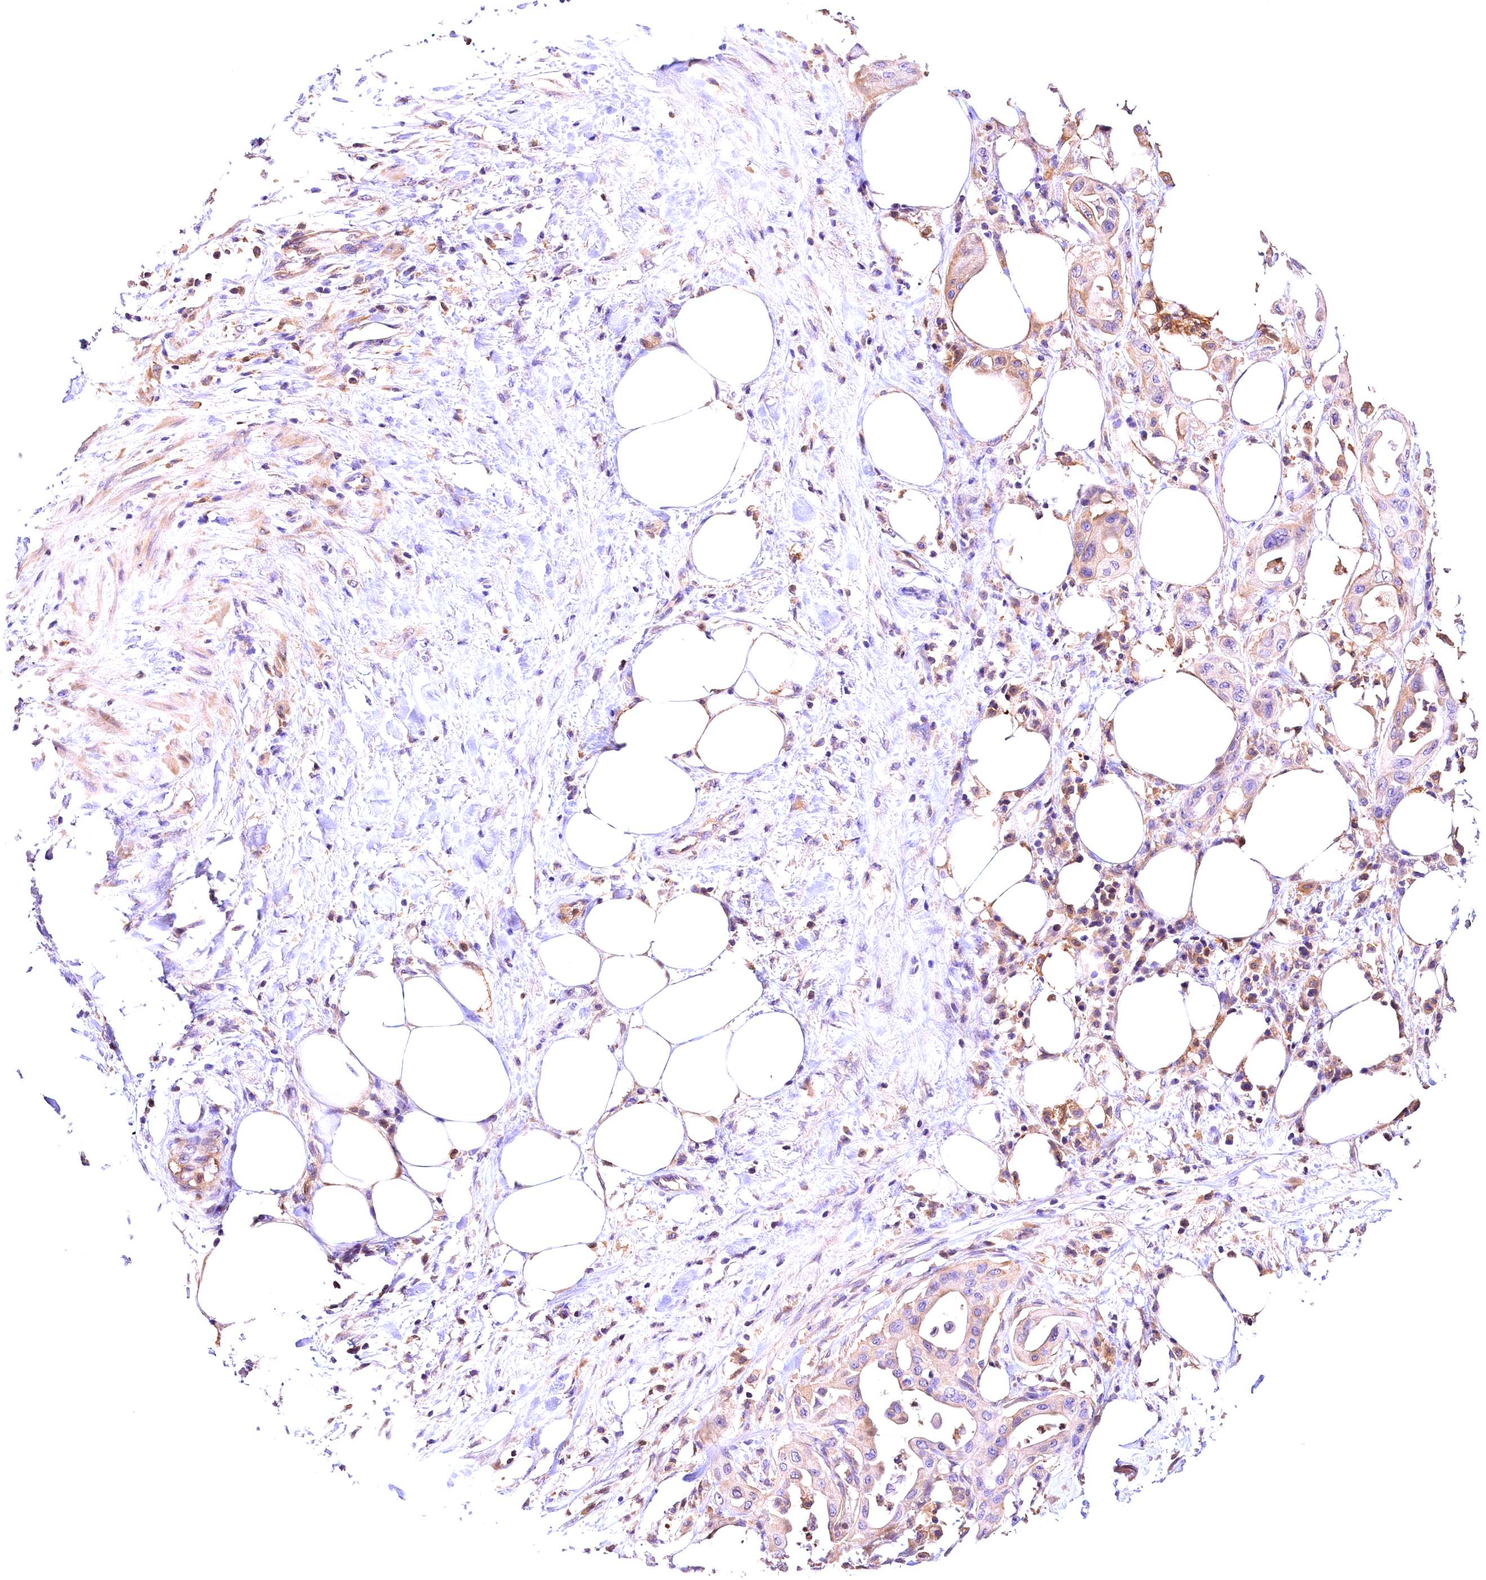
{"staining": {"intensity": "weak", "quantity": "25%-75%", "location": "cytoplasmic/membranous"}, "tissue": "pancreatic cancer", "cell_type": "Tumor cells", "image_type": "cancer", "snomed": [{"axis": "morphology", "description": "Adenocarcinoma, NOS"}, {"axis": "topography", "description": "Pancreas"}], "caption": "Adenocarcinoma (pancreatic) tissue demonstrates weak cytoplasmic/membranous positivity in approximately 25%-75% of tumor cells (Brightfield microscopy of DAB IHC at high magnification).", "gene": "ARMC6", "patient": {"sex": "male", "age": 68}}